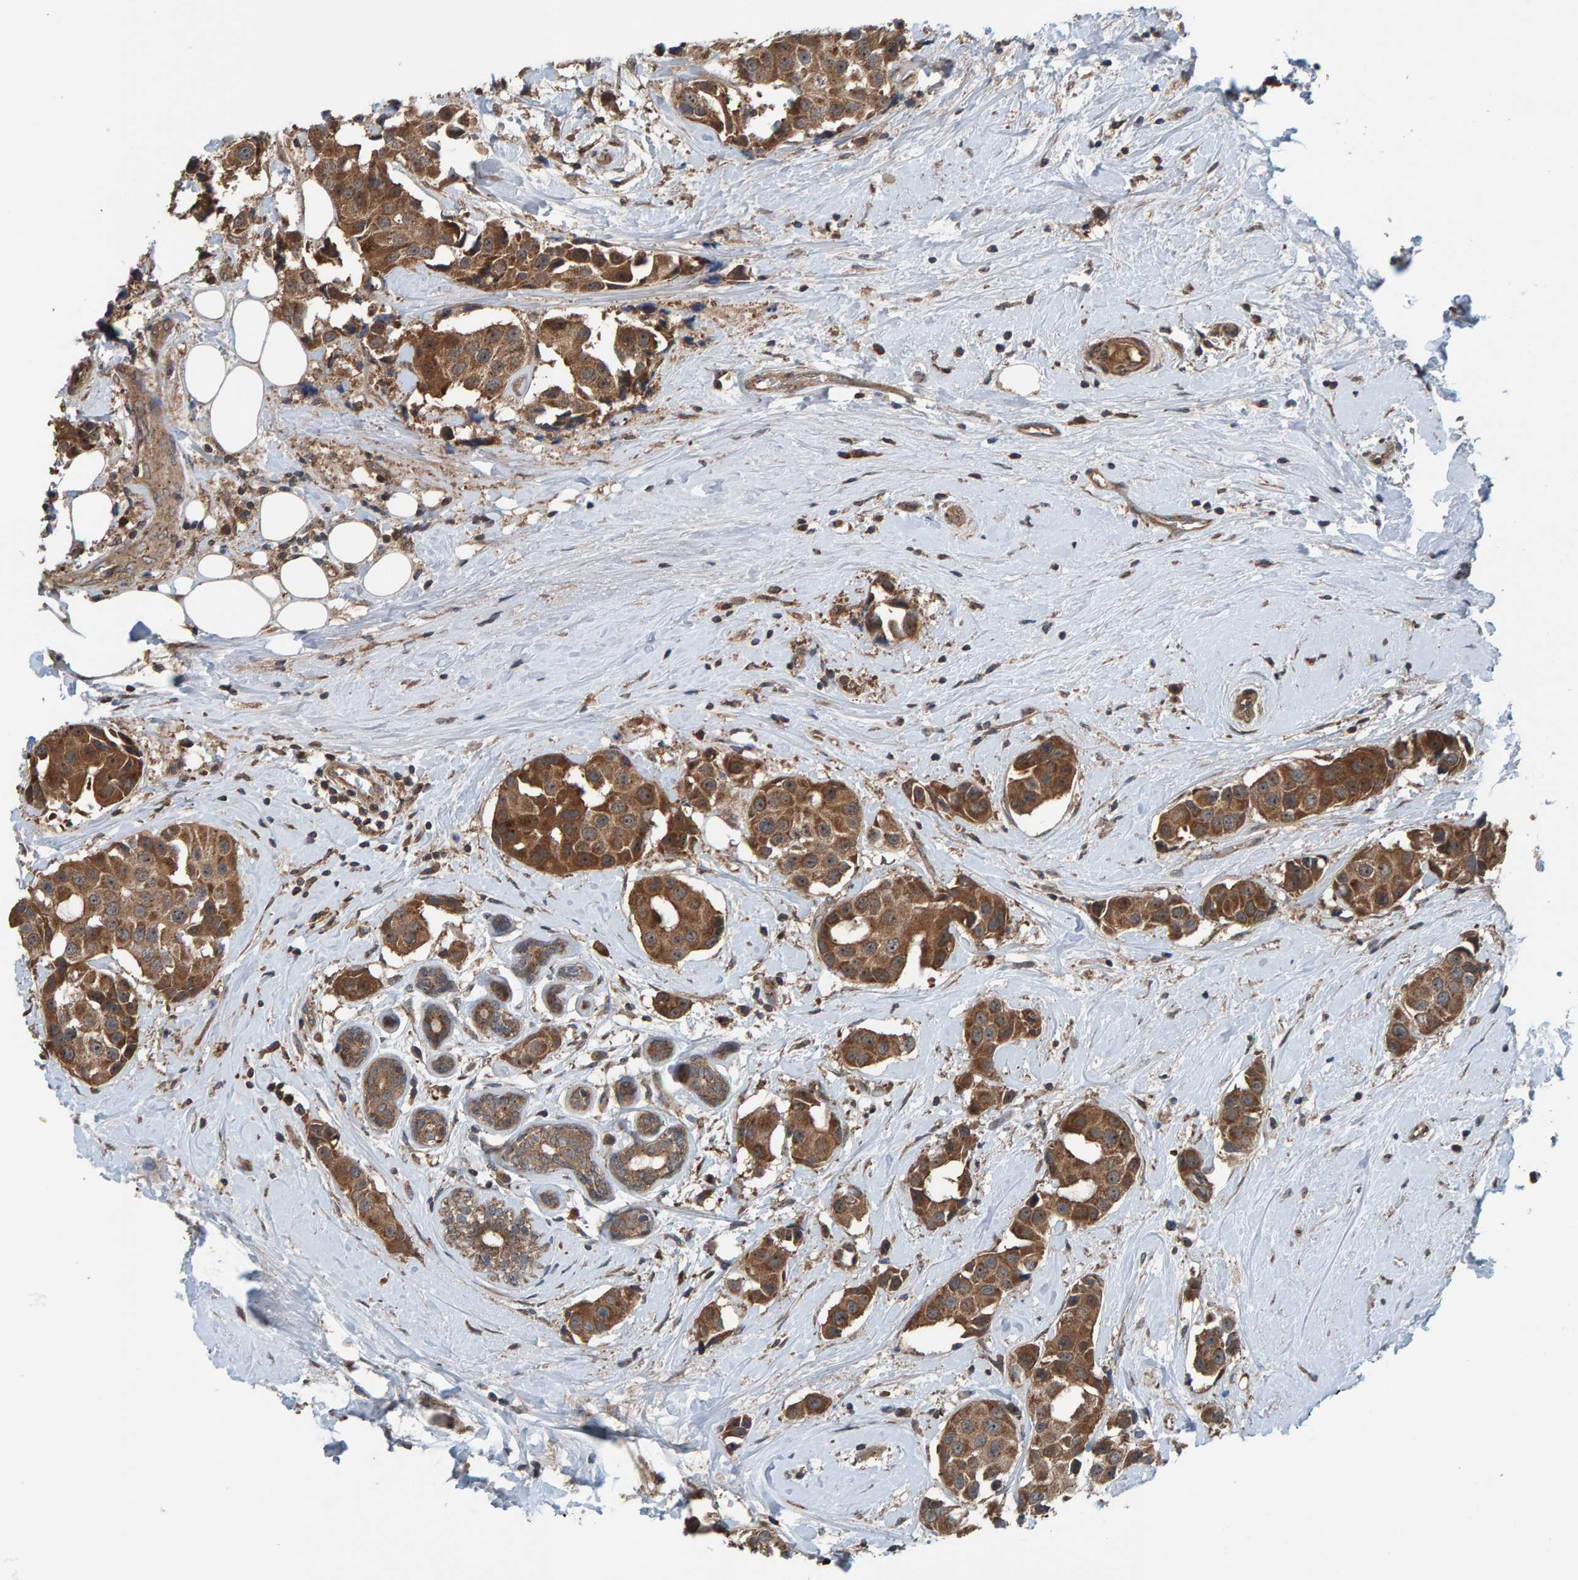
{"staining": {"intensity": "moderate", "quantity": ">75%", "location": "cytoplasmic/membranous"}, "tissue": "breast cancer", "cell_type": "Tumor cells", "image_type": "cancer", "snomed": [{"axis": "morphology", "description": "Normal tissue, NOS"}, {"axis": "morphology", "description": "Duct carcinoma"}, {"axis": "topography", "description": "Breast"}], "caption": "Breast cancer (intraductal carcinoma) stained with immunohistochemistry (IHC) exhibits moderate cytoplasmic/membranous staining in about >75% of tumor cells.", "gene": "CUEDC1", "patient": {"sex": "female", "age": 39}}